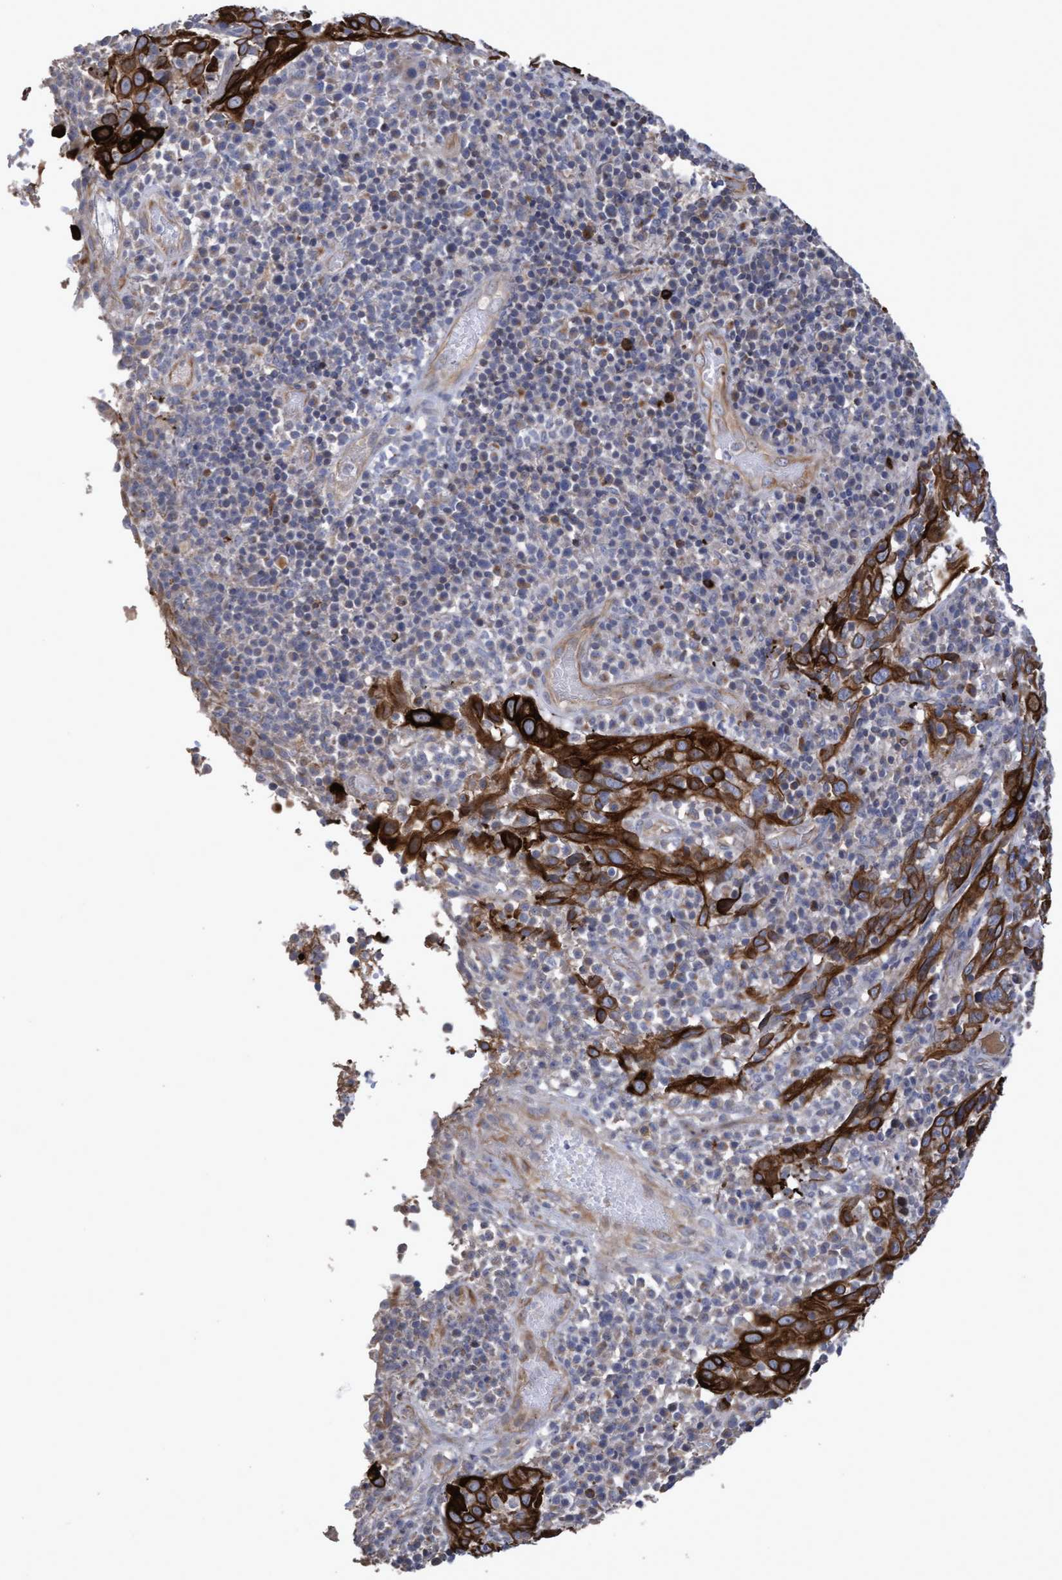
{"staining": {"intensity": "strong", "quantity": ">75%", "location": "cytoplasmic/membranous"}, "tissue": "cervical cancer", "cell_type": "Tumor cells", "image_type": "cancer", "snomed": [{"axis": "morphology", "description": "Squamous cell carcinoma, NOS"}, {"axis": "topography", "description": "Cervix"}], "caption": "Strong cytoplasmic/membranous protein staining is present in about >75% of tumor cells in squamous cell carcinoma (cervical).", "gene": "KRT24", "patient": {"sex": "female", "age": 46}}